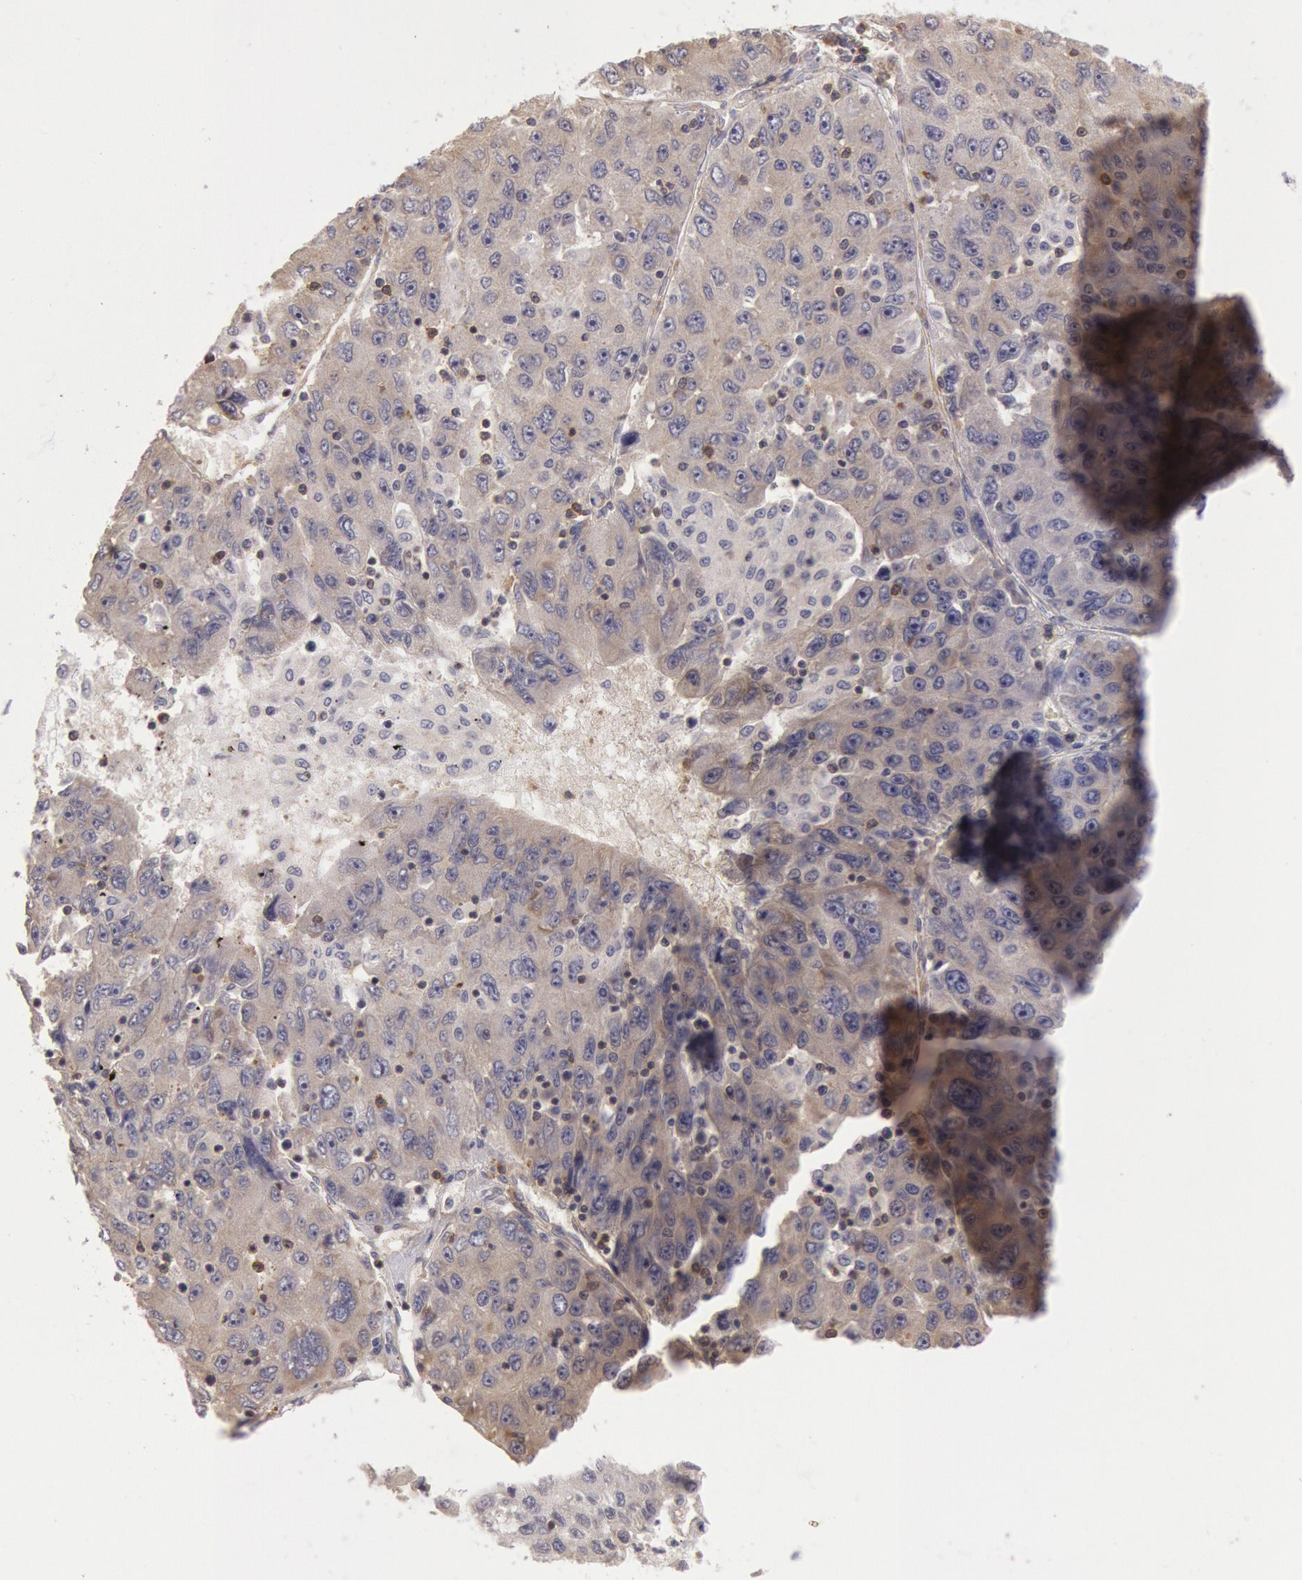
{"staining": {"intensity": "weak", "quantity": ">75%", "location": "cytoplasmic/membranous"}, "tissue": "liver cancer", "cell_type": "Tumor cells", "image_type": "cancer", "snomed": [{"axis": "morphology", "description": "Carcinoma, Hepatocellular, NOS"}, {"axis": "topography", "description": "Liver"}], "caption": "A low amount of weak cytoplasmic/membranous expression is present in about >75% of tumor cells in liver hepatocellular carcinoma tissue.", "gene": "NMT2", "patient": {"sex": "male", "age": 49}}